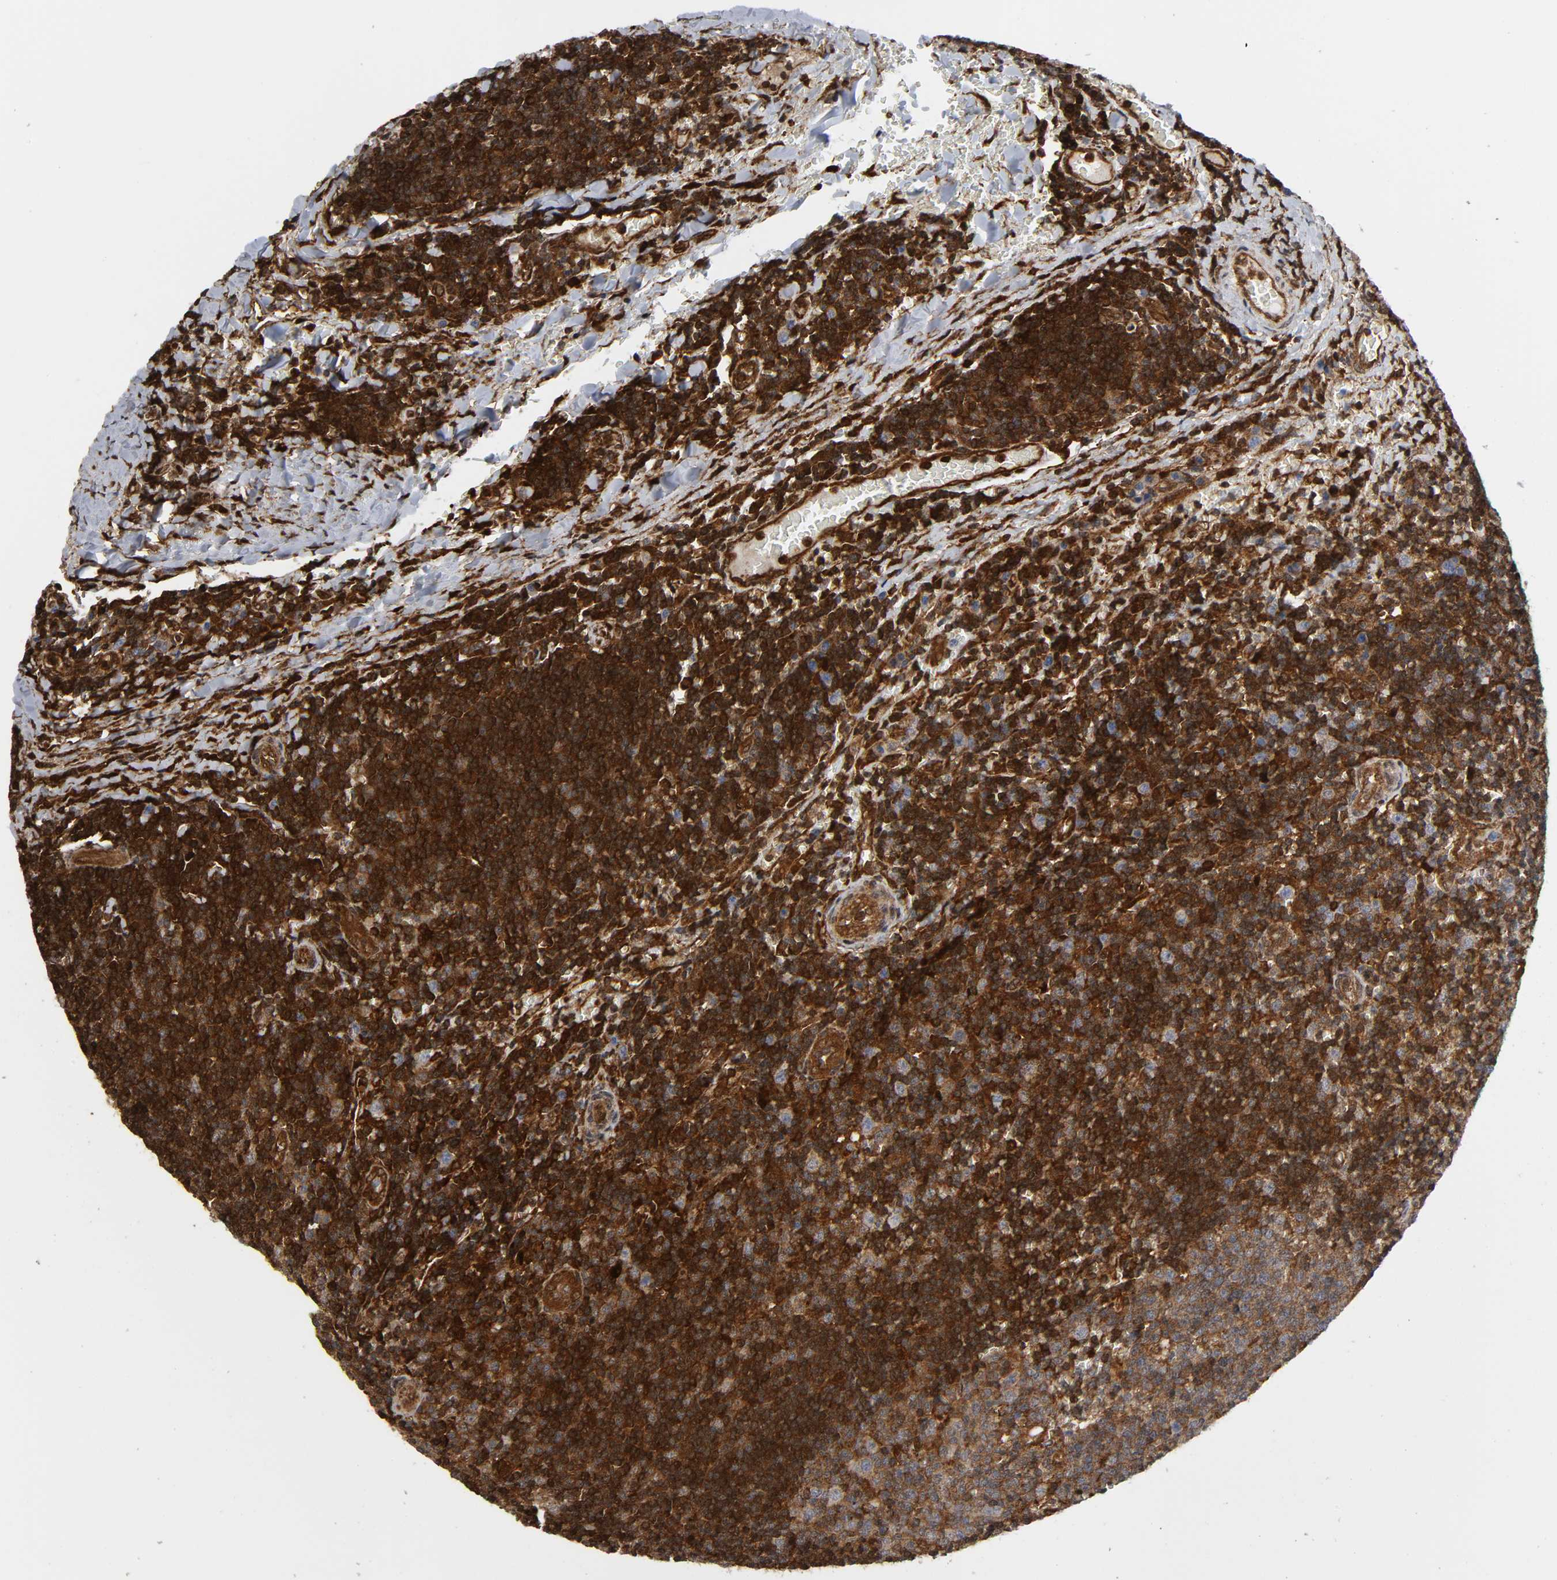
{"staining": {"intensity": "moderate", "quantity": ">75%", "location": "cytoplasmic/membranous"}, "tissue": "lymph node", "cell_type": "Germinal center cells", "image_type": "normal", "snomed": [{"axis": "morphology", "description": "Normal tissue, NOS"}, {"axis": "topography", "description": "Lymph node"}, {"axis": "topography", "description": "Salivary gland"}], "caption": "Approximately >75% of germinal center cells in normal lymph node reveal moderate cytoplasmic/membranous protein positivity as visualized by brown immunohistochemical staining.", "gene": "MAPK1", "patient": {"sex": "male", "age": 8}}